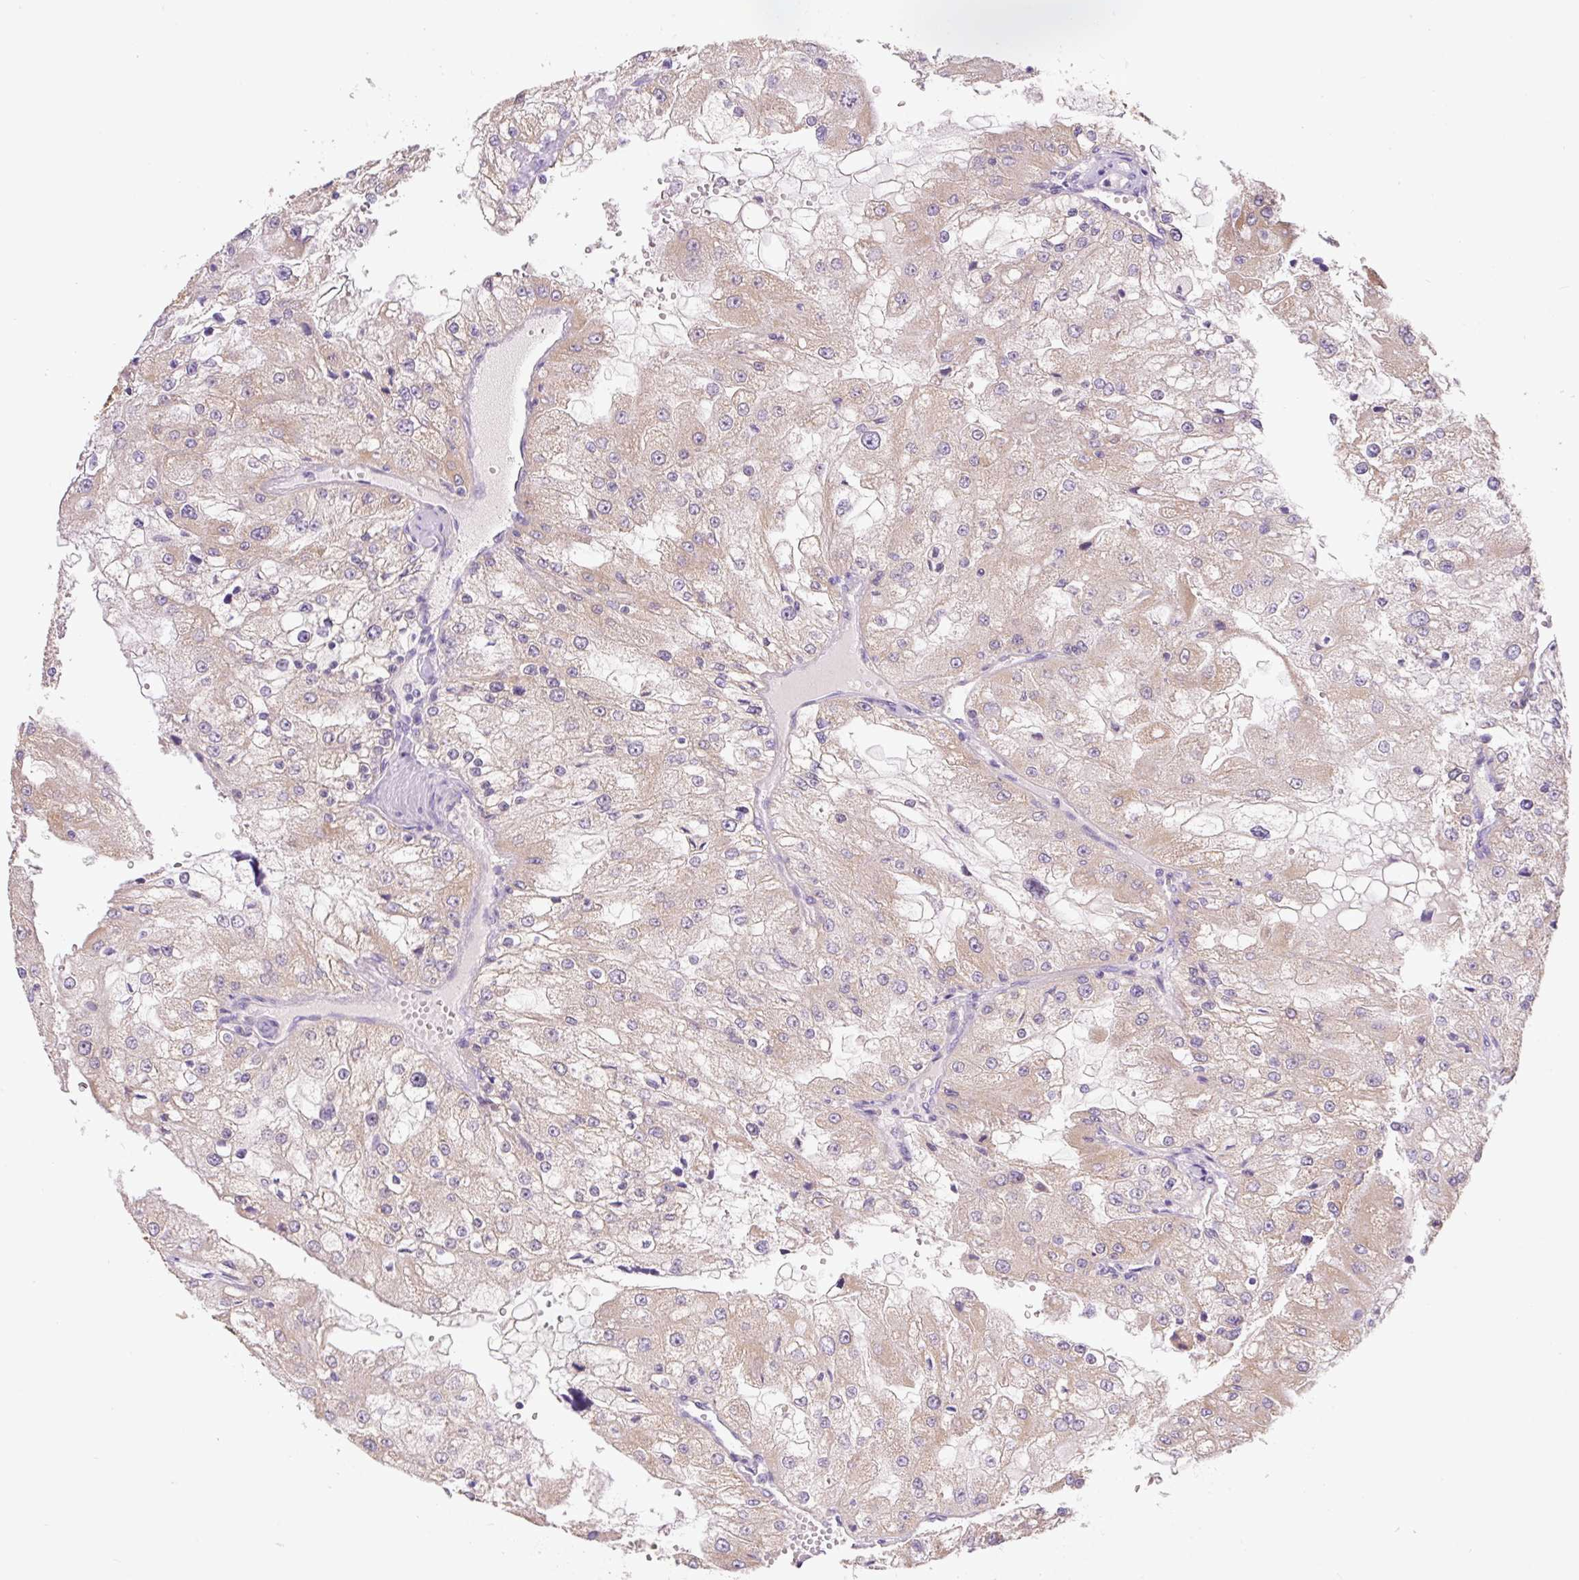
{"staining": {"intensity": "moderate", "quantity": "25%-75%", "location": "cytoplasmic/membranous"}, "tissue": "renal cancer", "cell_type": "Tumor cells", "image_type": "cancer", "snomed": [{"axis": "morphology", "description": "Adenocarcinoma, NOS"}, {"axis": "topography", "description": "Kidney"}], "caption": "Adenocarcinoma (renal) stained for a protein exhibits moderate cytoplasmic/membranous positivity in tumor cells.", "gene": "COX8A", "patient": {"sex": "female", "age": 74}}